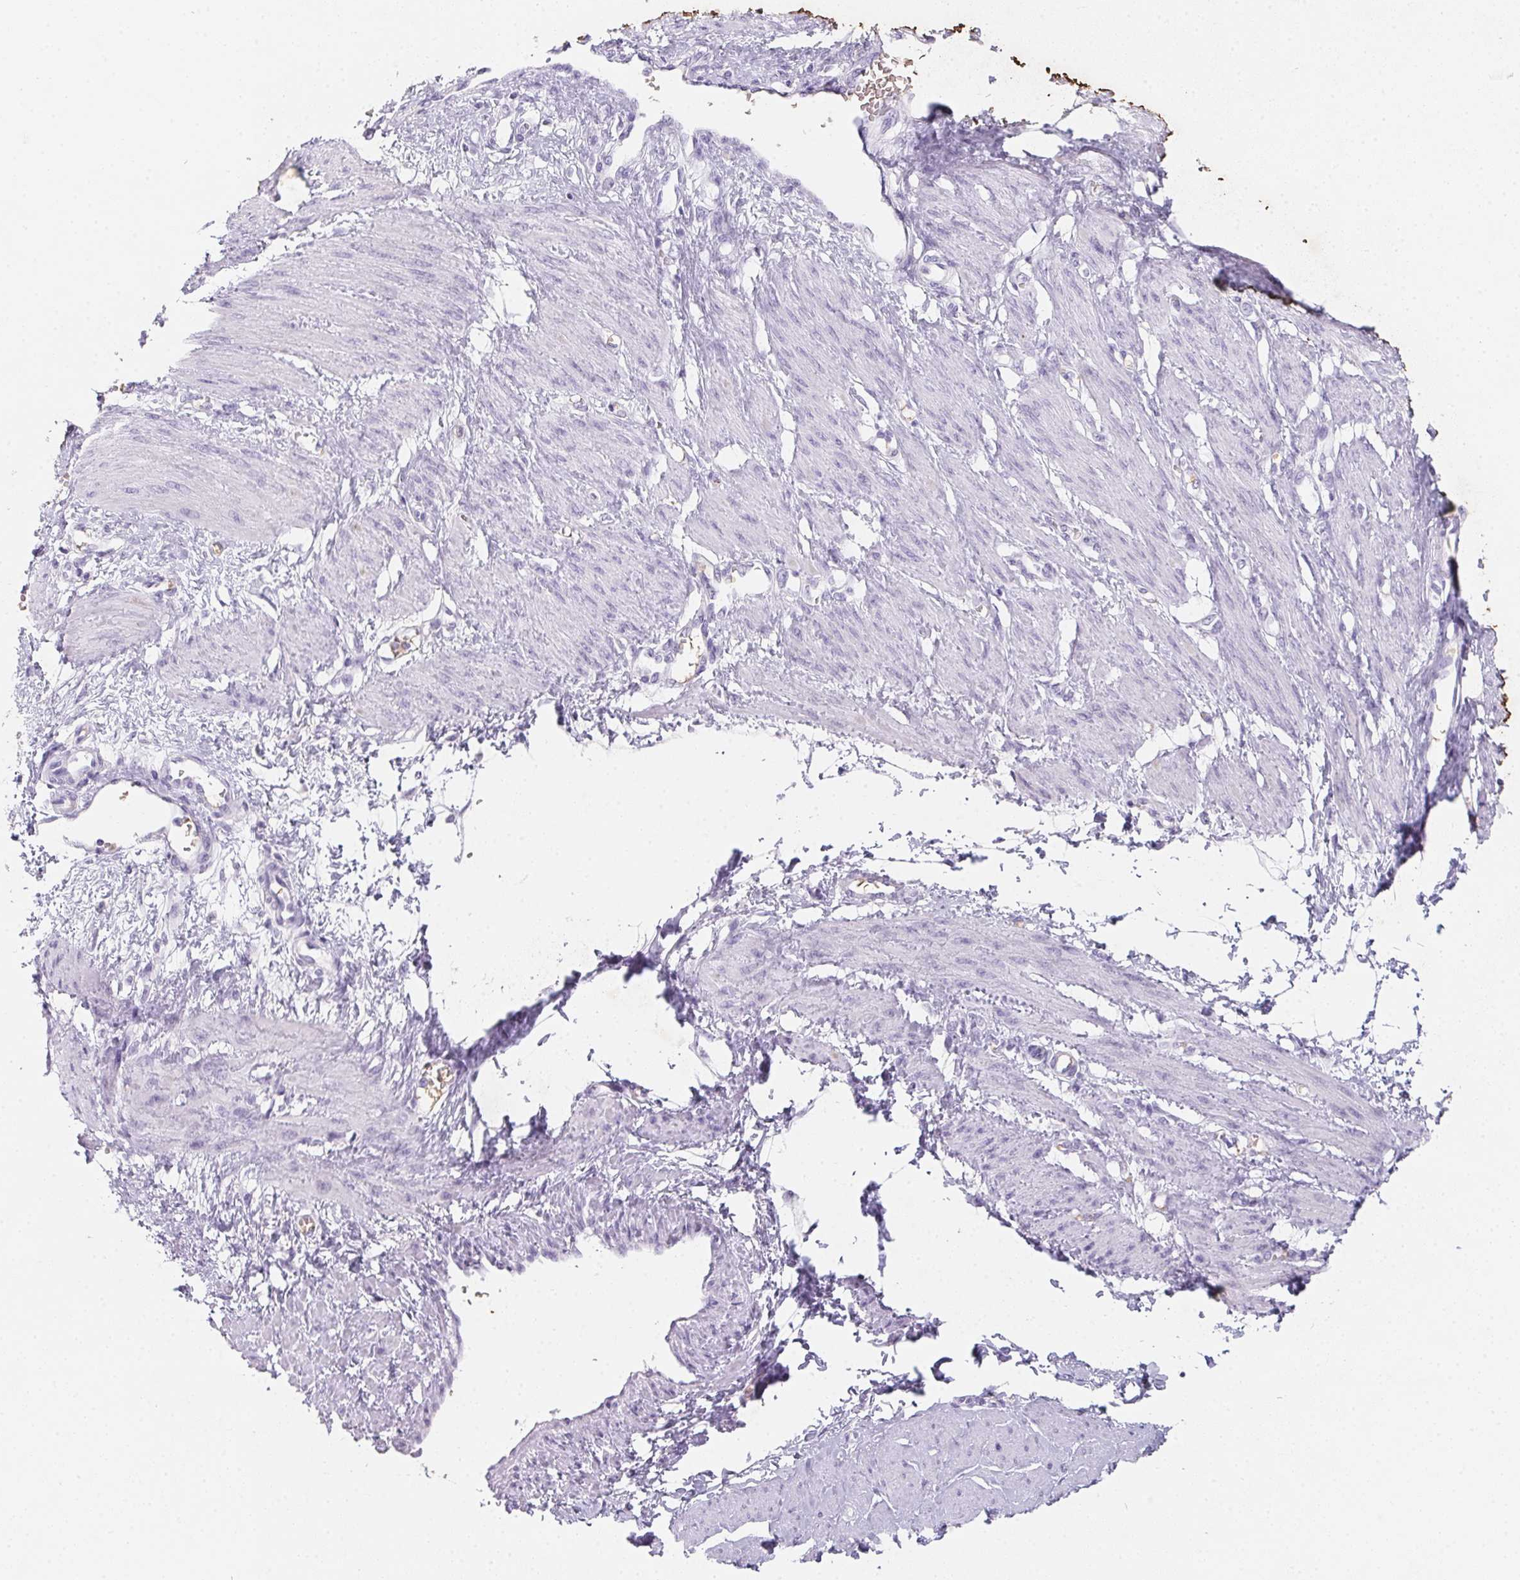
{"staining": {"intensity": "negative", "quantity": "none", "location": "none"}, "tissue": "smooth muscle", "cell_type": "Smooth muscle cells", "image_type": "normal", "snomed": [{"axis": "morphology", "description": "Normal tissue, NOS"}, {"axis": "topography", "description": "Smooth muscle"}, {"axis": "topography", "description": "Uterus"}], "caption": "Immunohistochemistry photomicrograph of unremarkable human smooth muscle stained for a protein (brown), which displays no positivity in smooth muscle cells.", "gene": "DCD", "patient": {"sex": "female", "age": 39}}